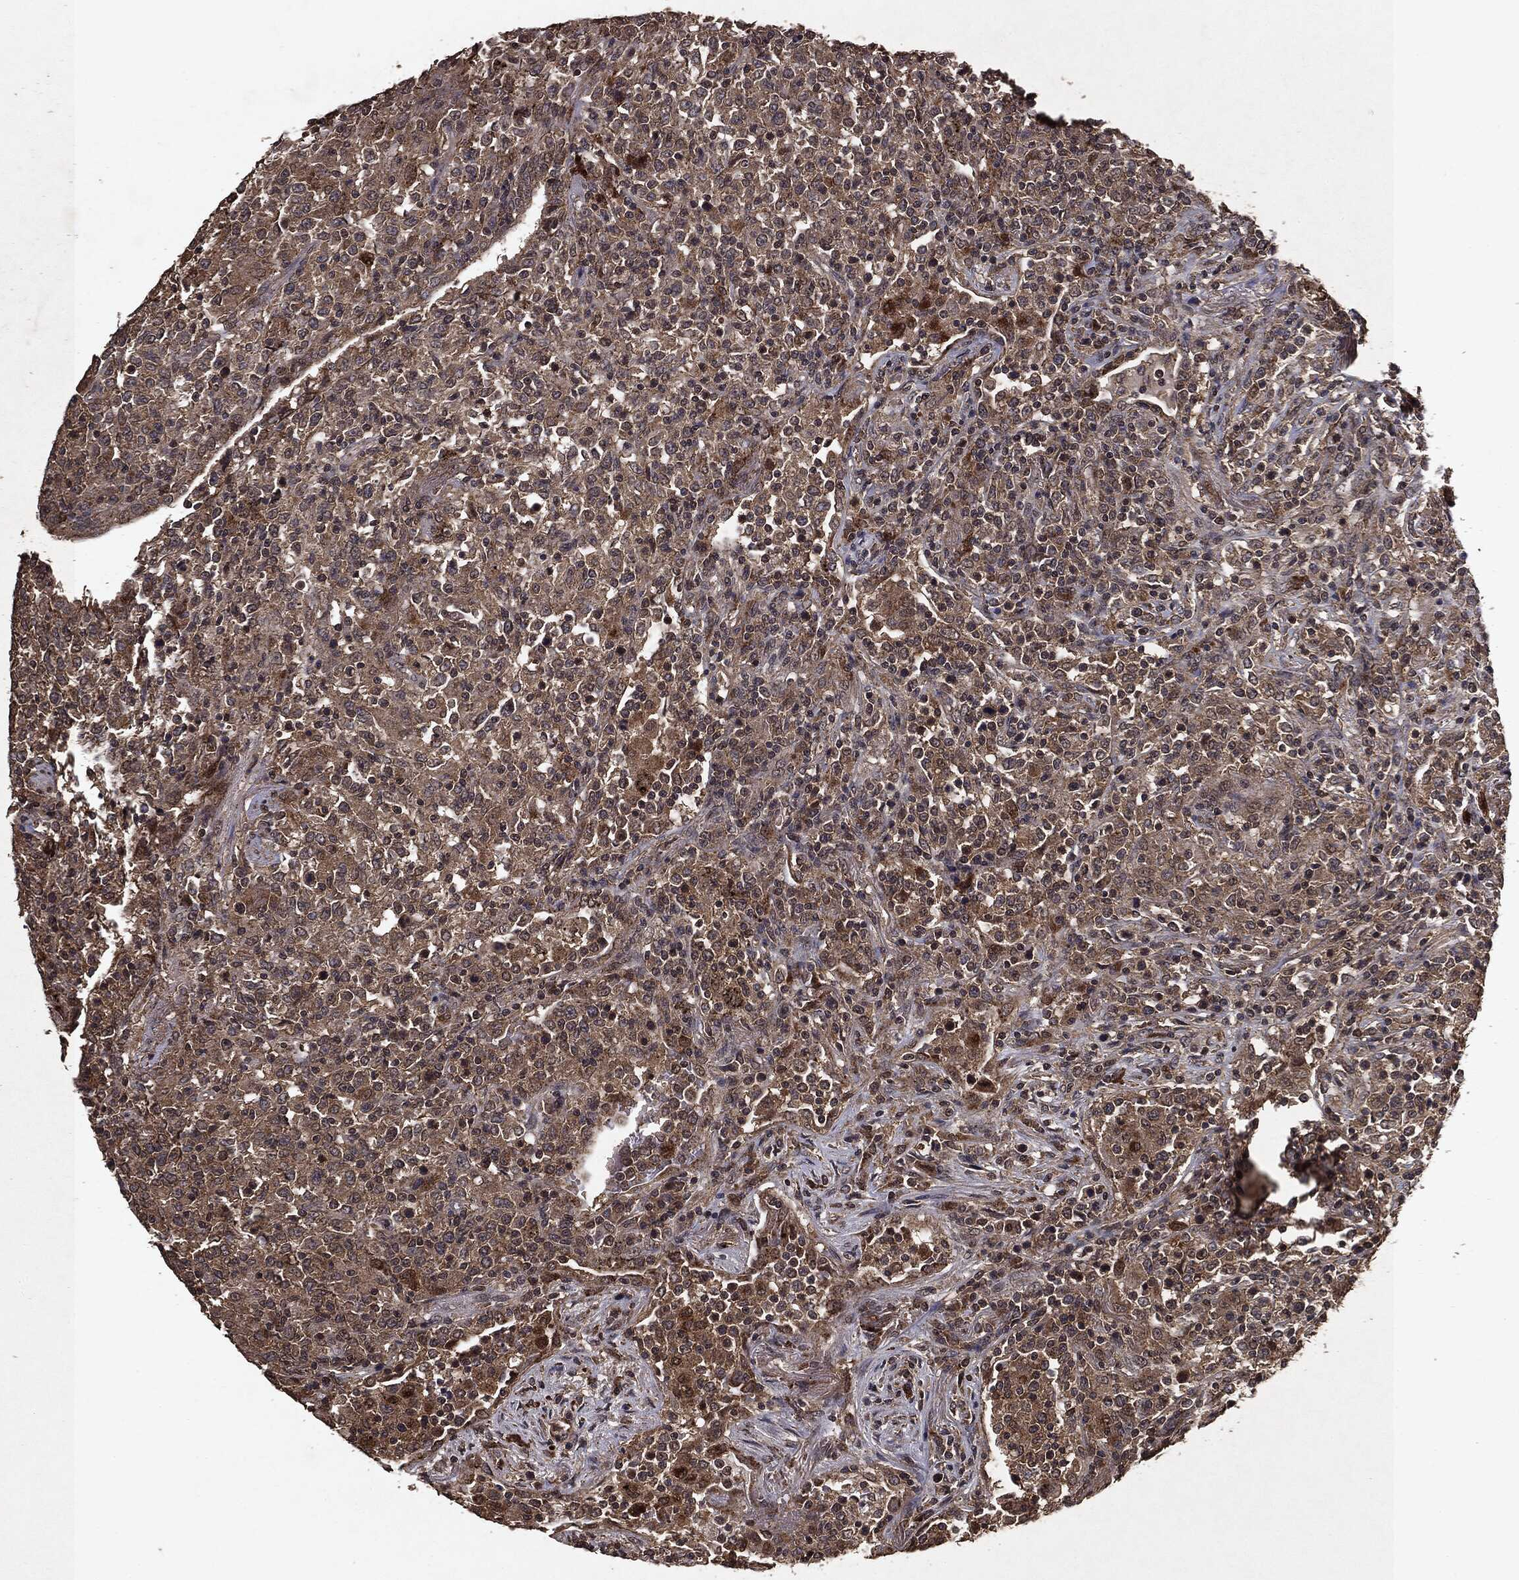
{"staining": {"intensity": "moderate", "quantity": "25%-75%", "location": "cytoplasmic/membranous"}, "tissue": "lymphoma", "cell_type": "Tumor cells", "image_type": "cancer", "snomed": [{"axis": "morphology", "description": "Malignant lymphoma, non-Hodgkin's type, High grade"}, {"axis": "topography", "description": "Lung"}], "caption": "This photomicrograph reveals immunohistochemistry staining of human lymphoma, with medium moderate cytoplasmic/membranous expression in approximately 25%-75% of tumor cells.", "gene": "MTOR", "patient": {"sex": "male", "age": 79}}